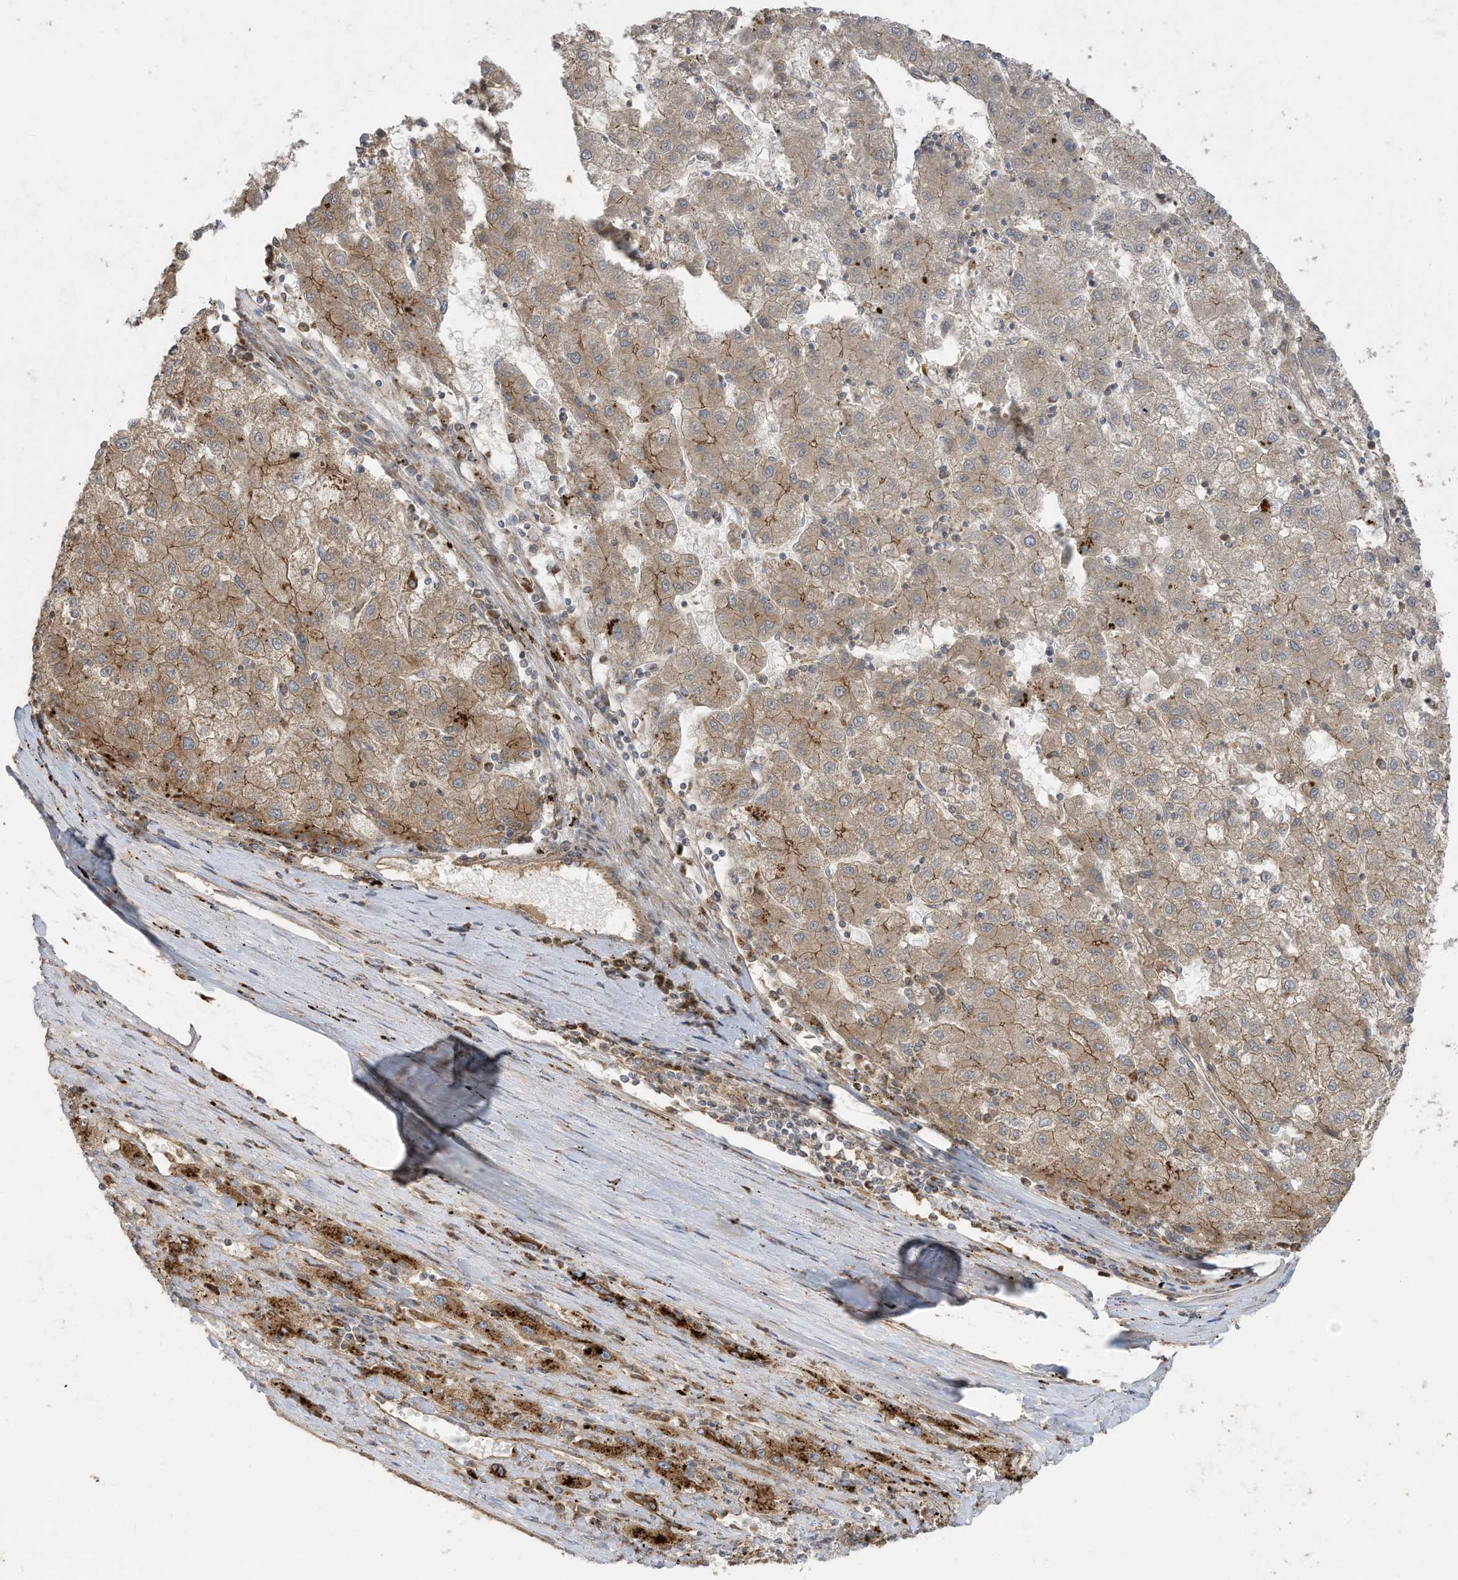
{"staining": {"intensity": "moderate", "quantity": "<25%", "location": "cytoplasmic/membranous"}, "tissue": "liver cancer", "cell_type": "Tumor cells", "image_type": "cancer", "snomed": [{"axis": "morphology", "description": "Carcinoma, Hepatocellular, NOS"}, {"axis": "topography", "description": "Liver"}], "caption": "Approximately <25% of tumor cells in human liver cancer (hepatocellular carcinoma) display moderate cytoplasmic/membranous protein expression as visualized by brown immunohistochemical staining.", "gene": "C2orf74", "patient": {"sex": "male", "age": 72}}